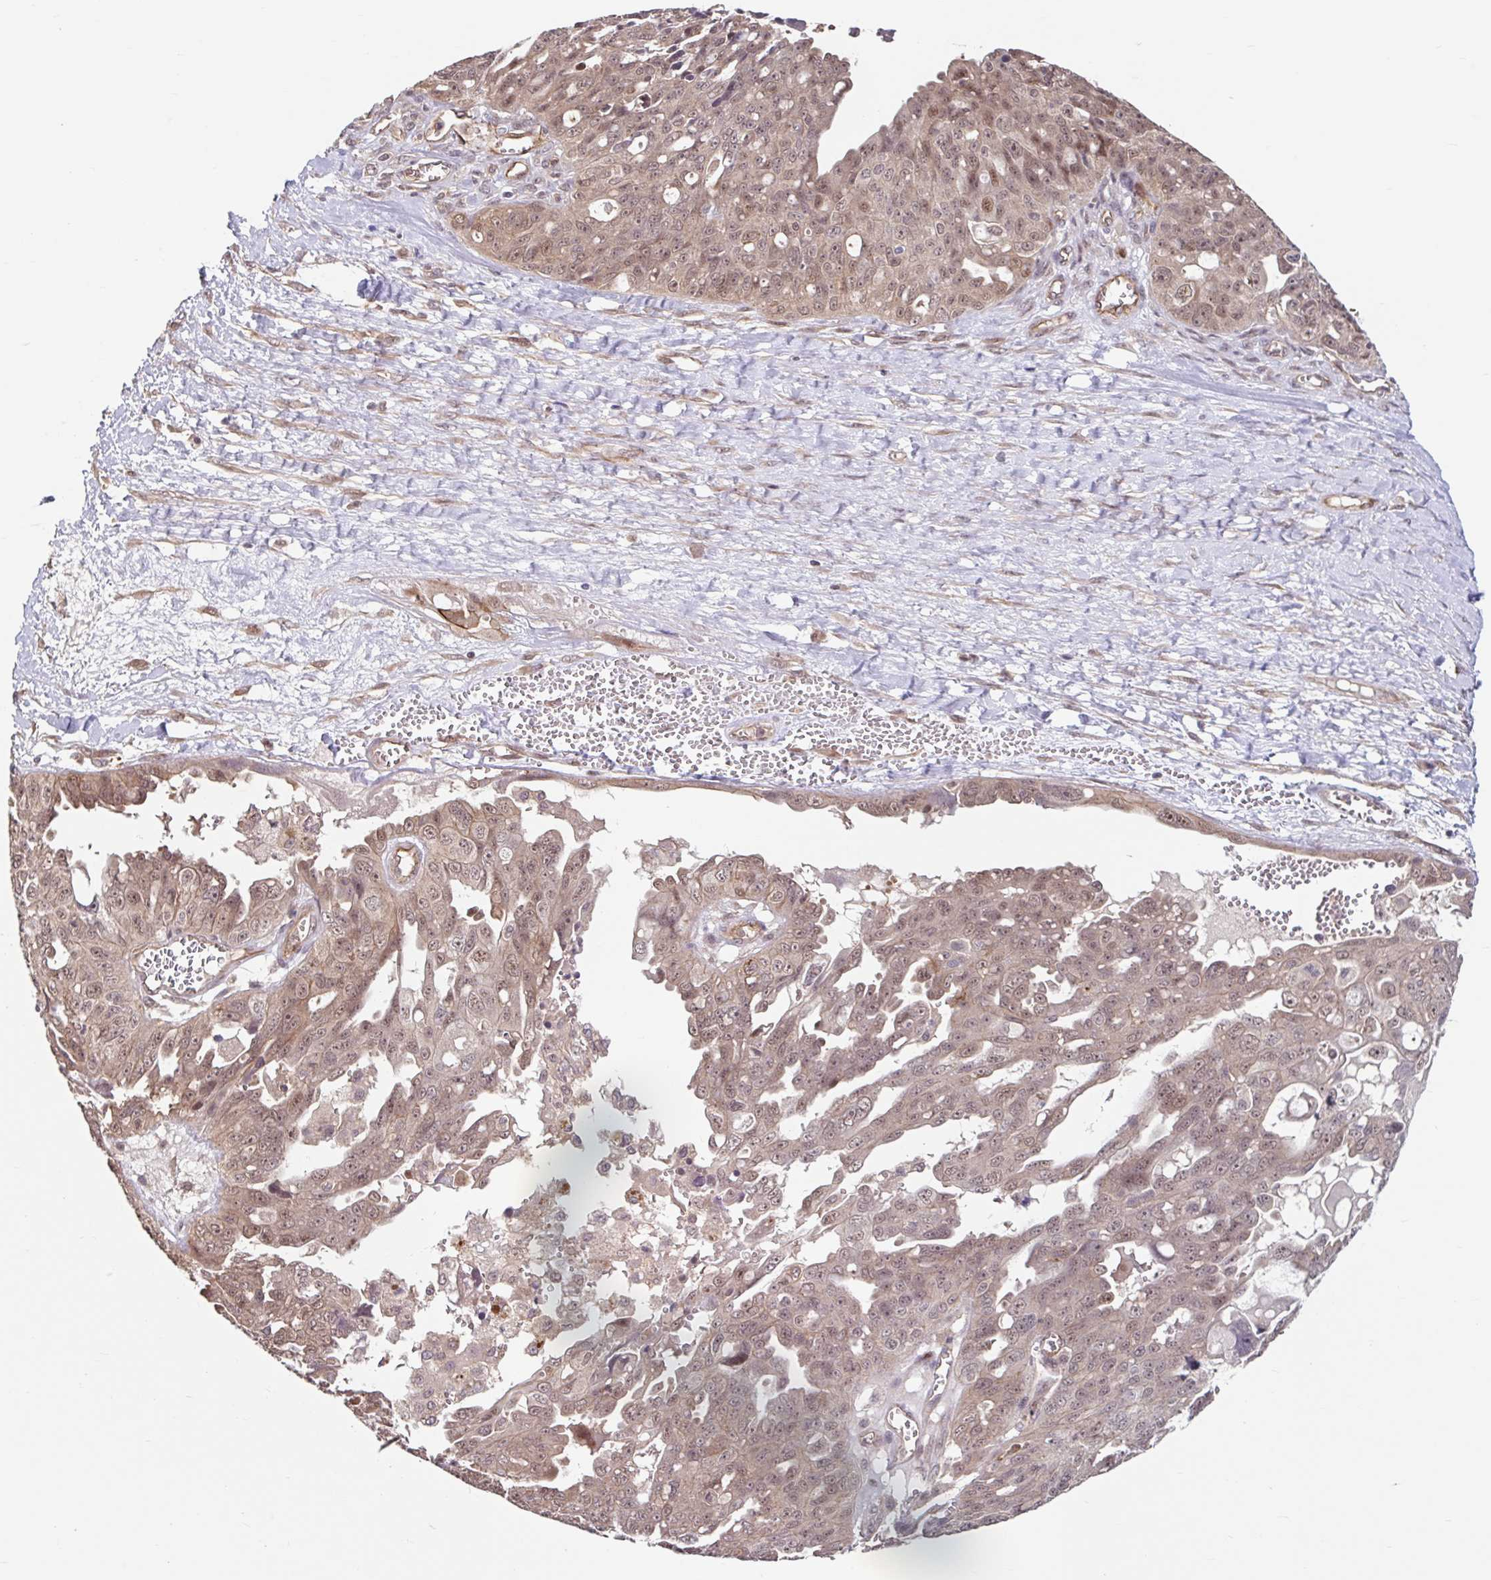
{"staining": {"intensity": "moderate", "quantity": ">75%", "location": "nuclear"}, "tissue": "ovarian cancer", "cell_type": "Tumor cells", "image_type": "cancer", "snomed": [{"axis": "morphology", "description": "Carcinoma, endometroid"}, {"axis": "topography", "description": "Ovary"}], "caption": "Immunohistochemistry (IHC) histopathology image of neoplastic tissue: ovarian endometroid carcinoma stained using IHC reveals medium levels of moderate protein expression localized specifically in the nuclear of tumor cells, appearing as a nuclear brown color.", "gene": "STYXL1", "patient": {"sex": "female", "age": 70}}